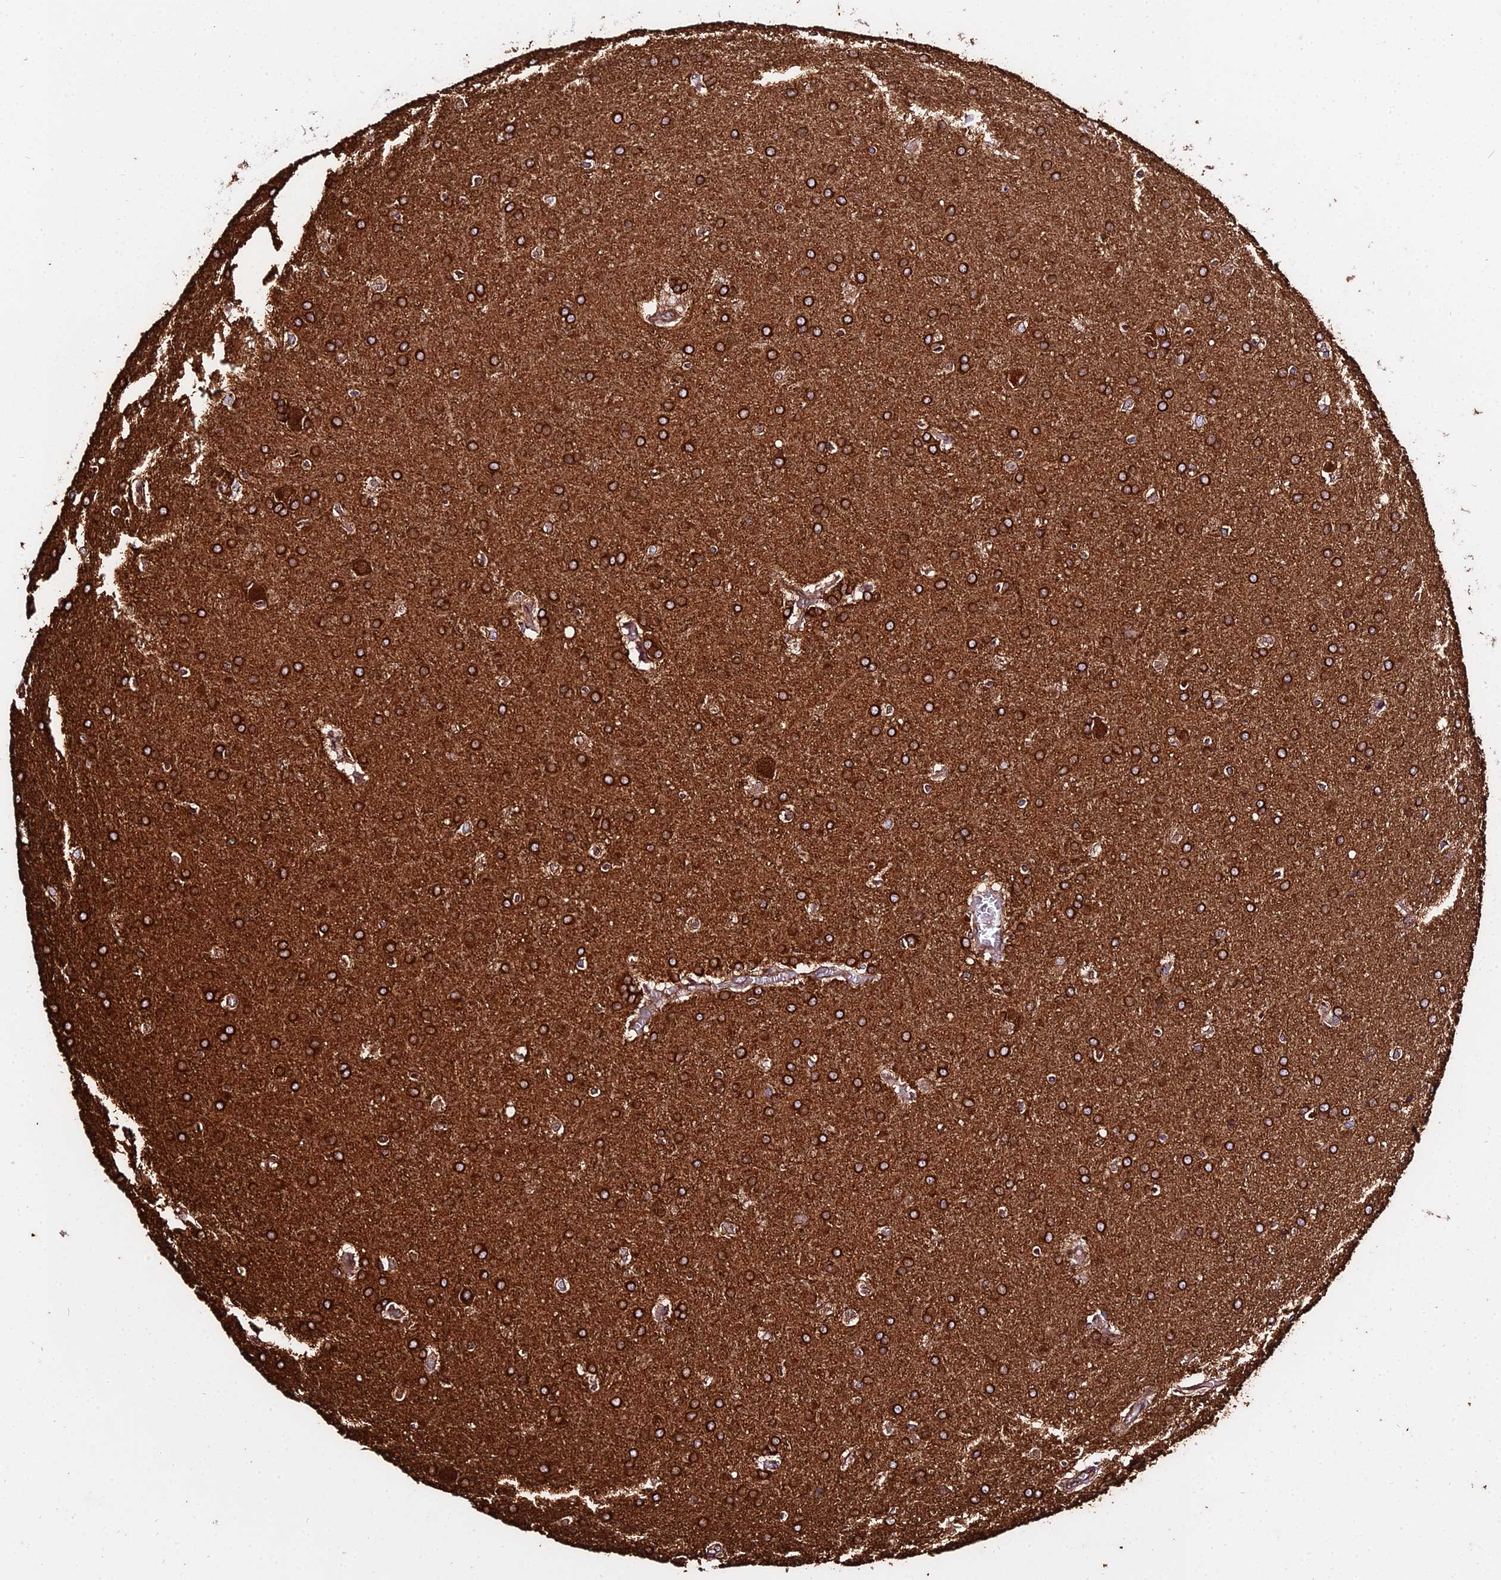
{"staining": {"intensity": "strong", "quantity": ">75%", "location": "cytoplasmic/membranous"}, "tissue": "glioma", "cell_type": "Tumor cells", "image_type": "cancer", "snomed": [{"axis": "morphology", "description": "Glioma, malignant, Low grade"}, {"axis": "topography", "description": "Brain"}], "caption": "A photomicrograph showing strong cytoplasmic/membranous positivity in approximately >75% of tumor cells in glioma, as visualized by brown immunohistochemical staining.", "gene": "TUBA3D", "patient": {"sex": "female", "age": 32}}